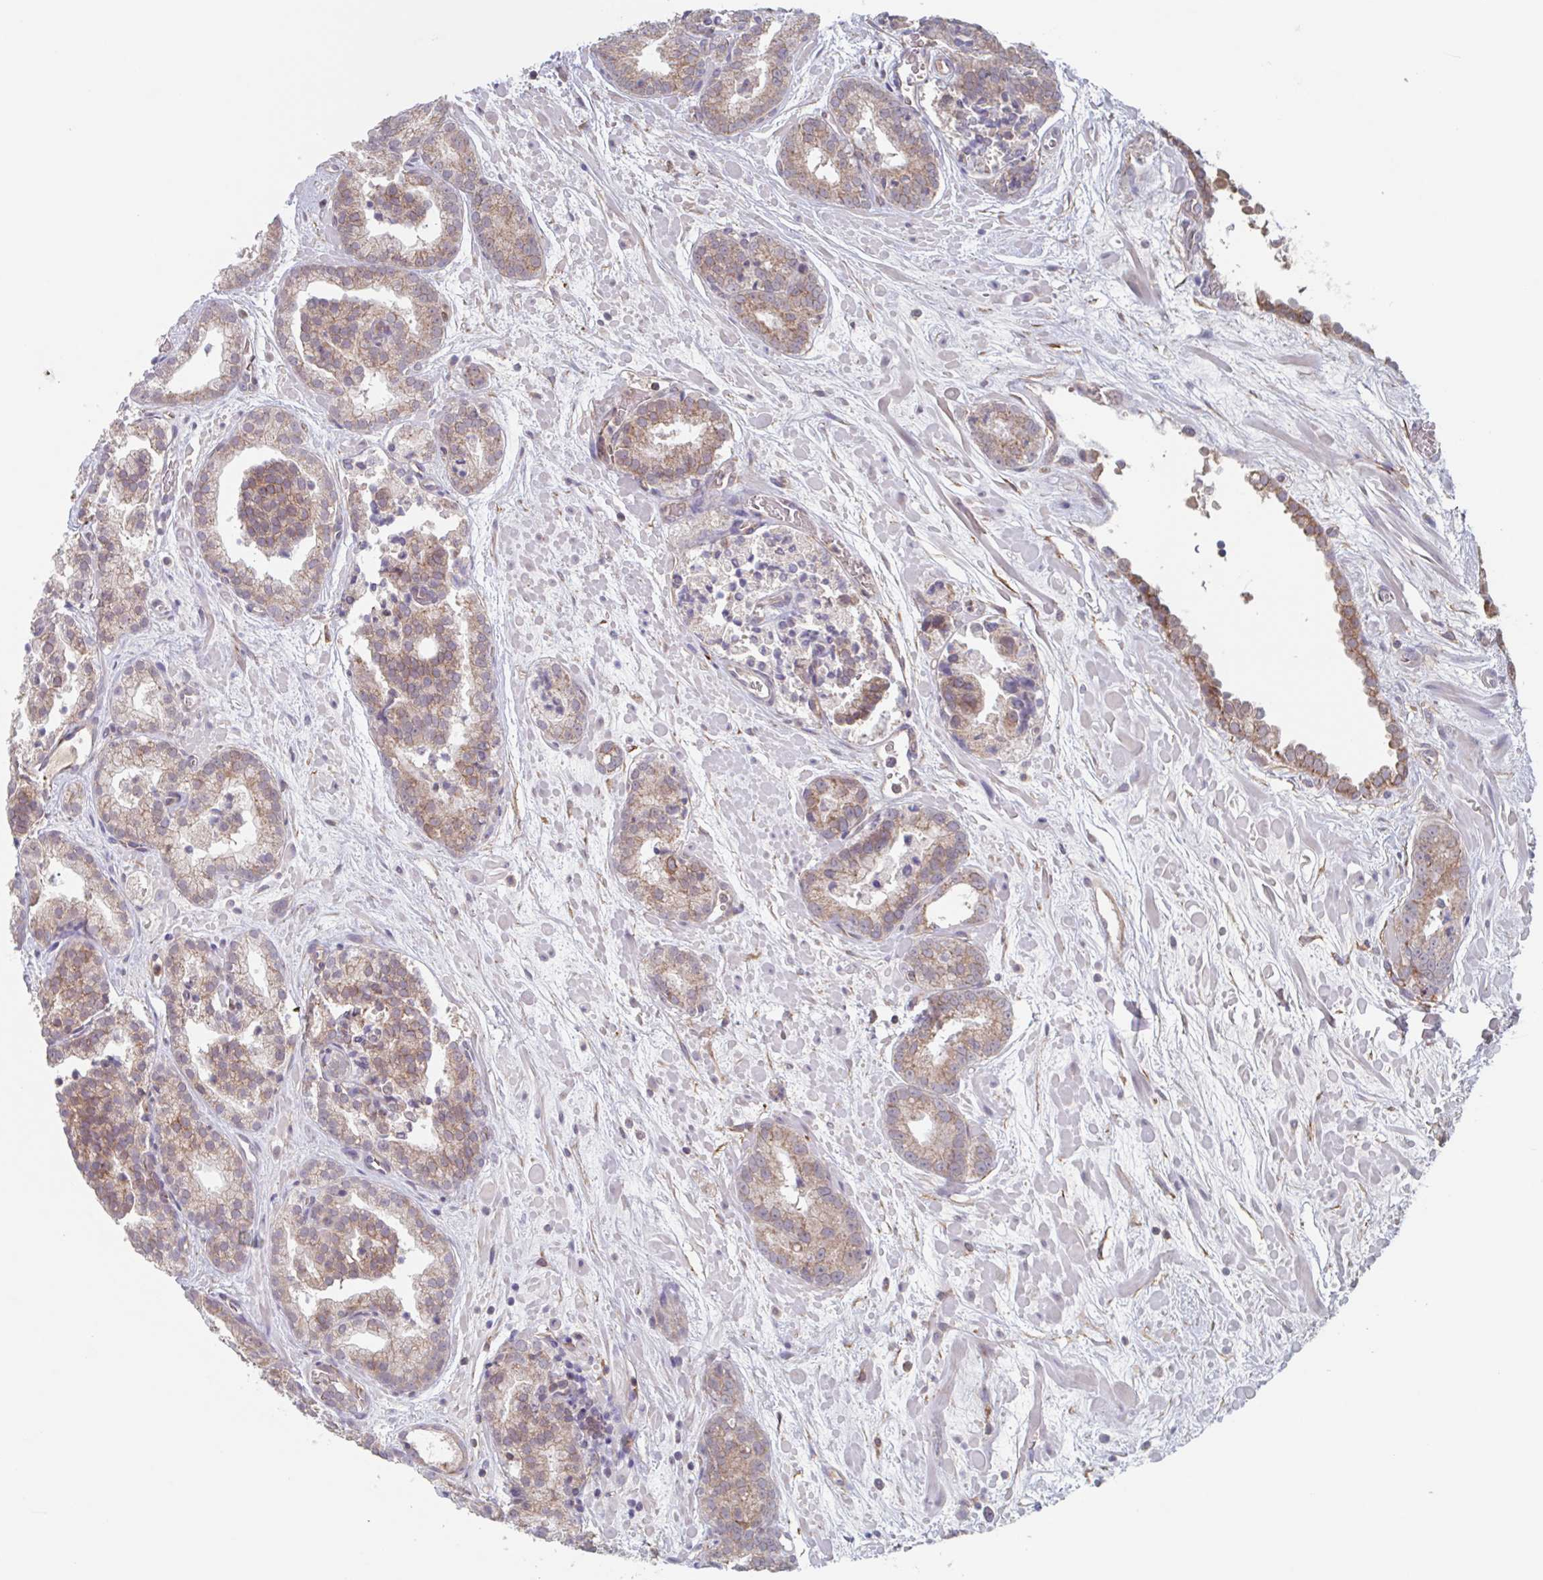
{"staining": {"intensity": "moderate", "quantity": ">75%", "location": "cytoplasmic/membranous"}, "tissue": "prostate cancer", "cell_type": "Tumor cells", "image_type": "cancer", "snomed": [{"axis": "morphology", "description": "Adenocarcinoma, High grade"}, {"axis": "topography", "description": "Prostate"}], "caption": "Prostate adenocarcinoma (high-grade) stained for a protein displays moderate cytoplasmic/membranous positivity in tumor cells.", "gene": "SURF1", "patient": {"sex": "male", "age": 66}}